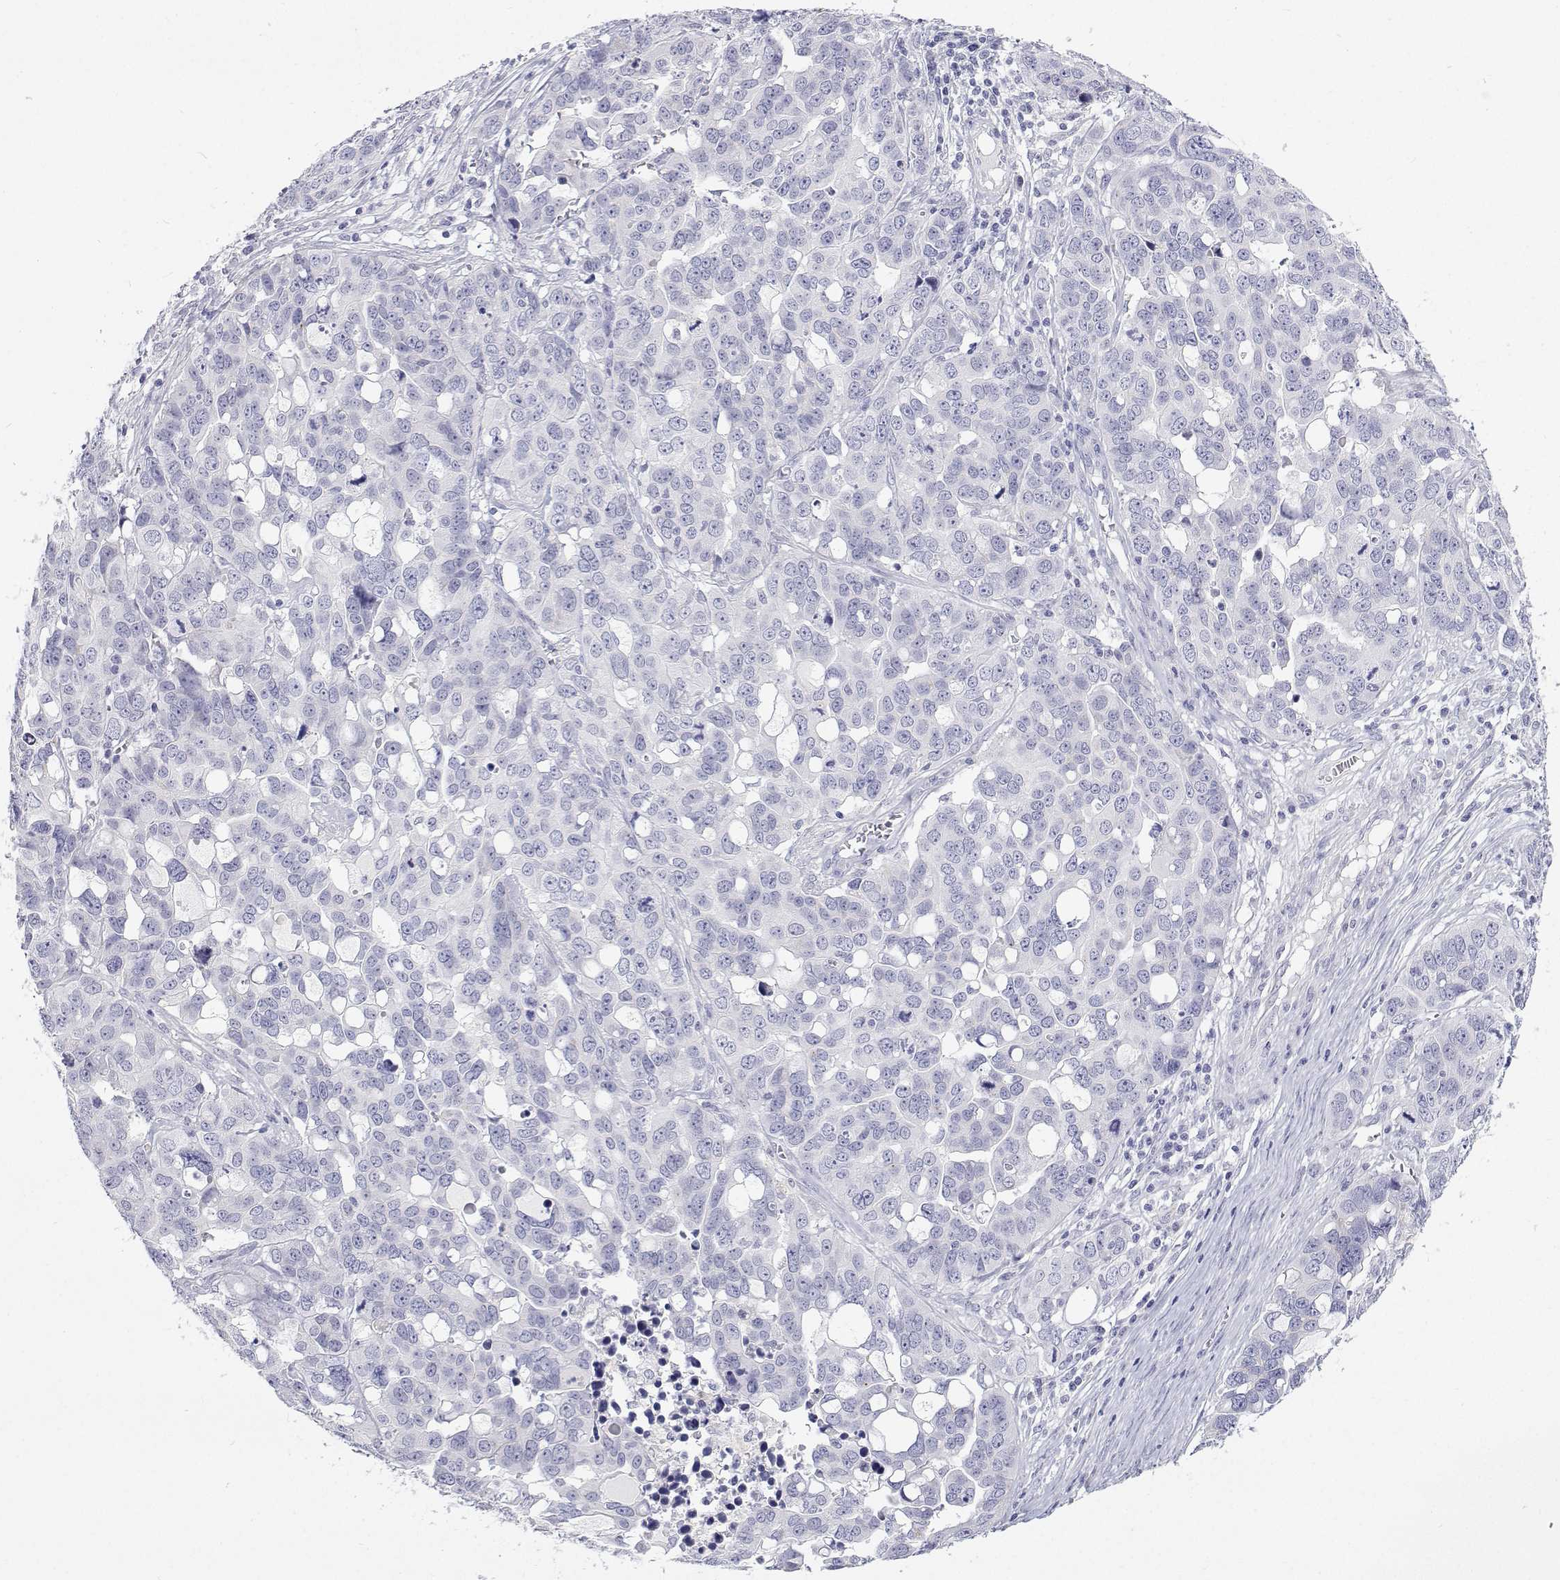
{"staining": {"intensity": "negative", "quantity": "none", "location": "none"}, "tissue": "ovarian cancer", "cell_type": "Tumor cells", "image_type": "cancer", "snomed": [{"axis": "morphology", "description": "Carcinoma, endometroid"}, {"axis": "topography", "description": "Ovary"}], "caption": "The image displays no staining of tumor cells in ovarian cancer (endometroid carcinoma).", "gene": "NCR2", "patient": {"sex": "female", "age": 78}}